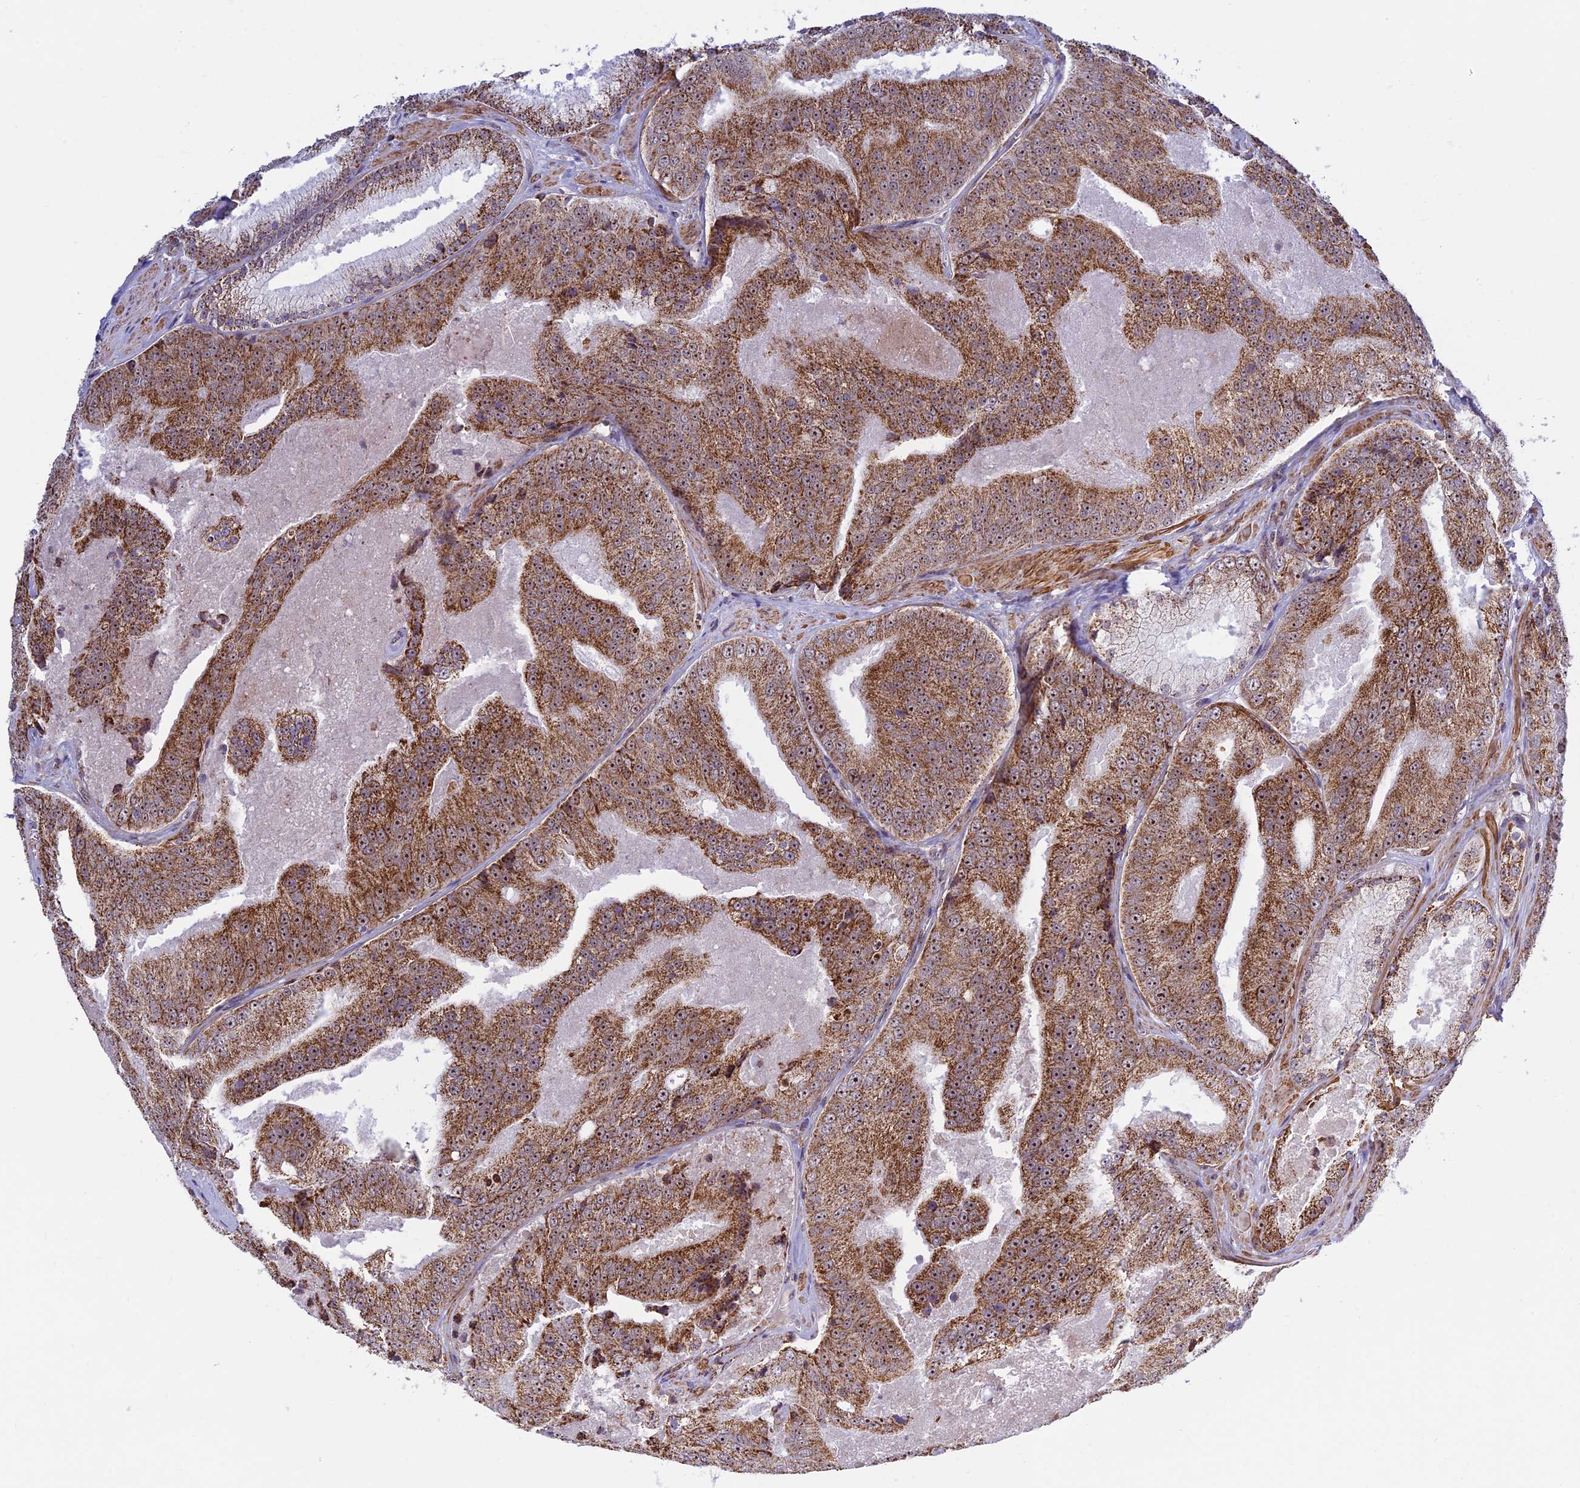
{"staining": {"intensity": "strong", "quantity": ">75%", "location": "cytoplasmic/membranous,nuclear"}, "tissue": "prostate cancer", "cell_type": "Tumor cells", "image_type": "cancer", "snomed": [{"axis": "morphology", "description": "Adenocarcinoma, High grade"}, {"axis": "topography", "description": "Prostate"}], "caption": "DAB (3,3'-diaminobenzidine) immunohistochemical staining of human prostate high-grade adenocarcinoma shows strong cytoplasmic/membranous and nuclear protein staining in about >75% of tumor cells.", "gene": "POLR1G", "patient": {"sex": "male", "age": 61}}